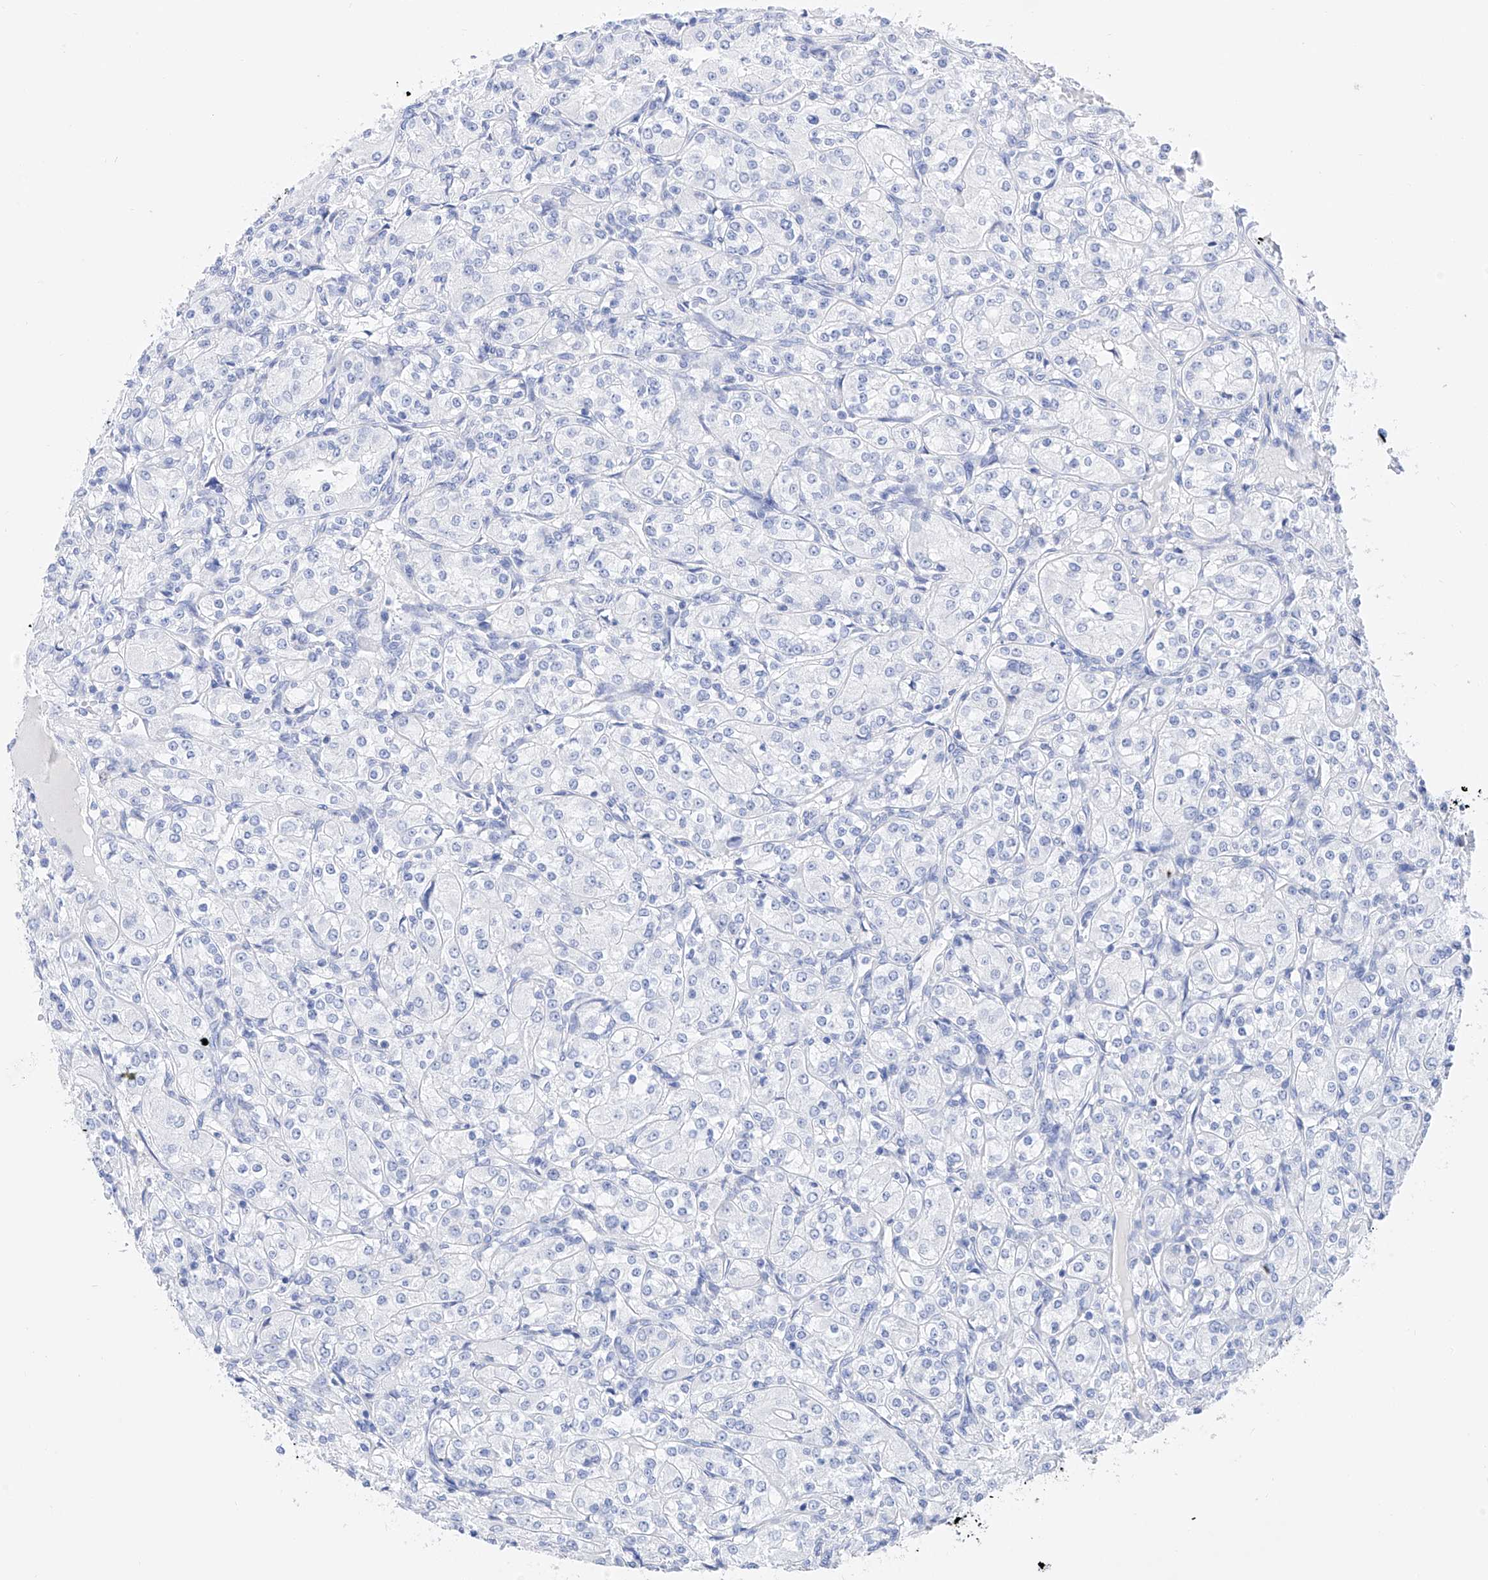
{"staining": {"intensity": "negative", "quantity": "none", "location": "none"}, "tissue": "renal cancer", "cell_type": "Tumor cells", "image_type": "cancer", "snomed": [{"axis": "morphology", "description": "Adenocarcinoma, NOS"}, {"axis": "topography", "description": "Kidney"}], "caption": "Image shows no significant protein expression in tumor cells of renal cancer (adenocarcinoma).", "gene": "TRPC7", "patient": {"sex": "male", "age": 77}}